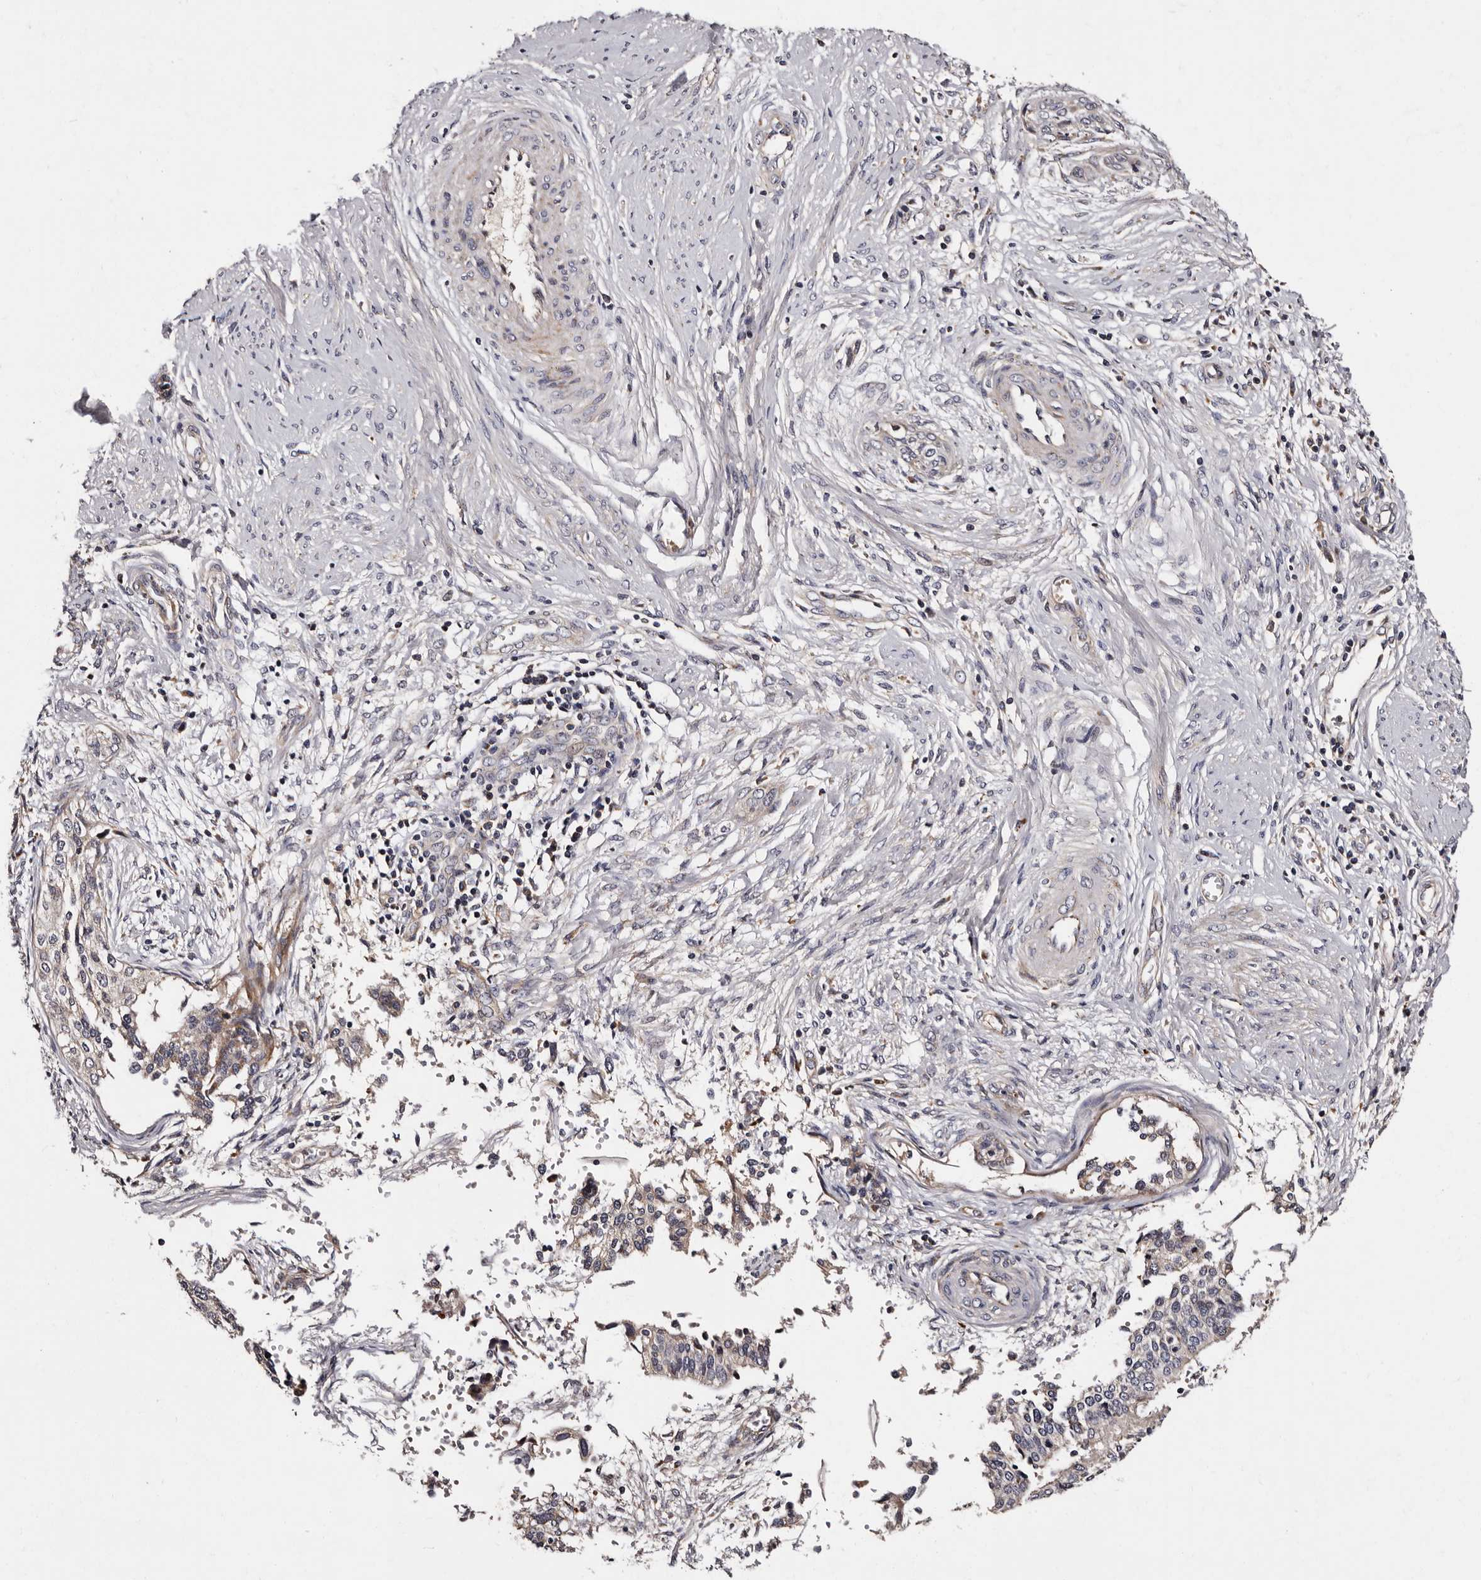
{"staining": {"intensity": "negative", "quantity": "none", "location": "none"}, "tissue": "cervical cancer", "cell_type": "Tumor cells", "image_type": "cancer", "snomed": [{"axis": "morphology", "description": "Squamous cell carcinoma, NOS"}, {"axis": "topography", "description": "Cervix"}], "caption": "IHC image of human squamous cell carcinoma (cervical) stained for a protein (brown), which exhibits no expression in tumor cells.", "gene": "ADCK5", "patient": {"sex": "female", "age": 37}}